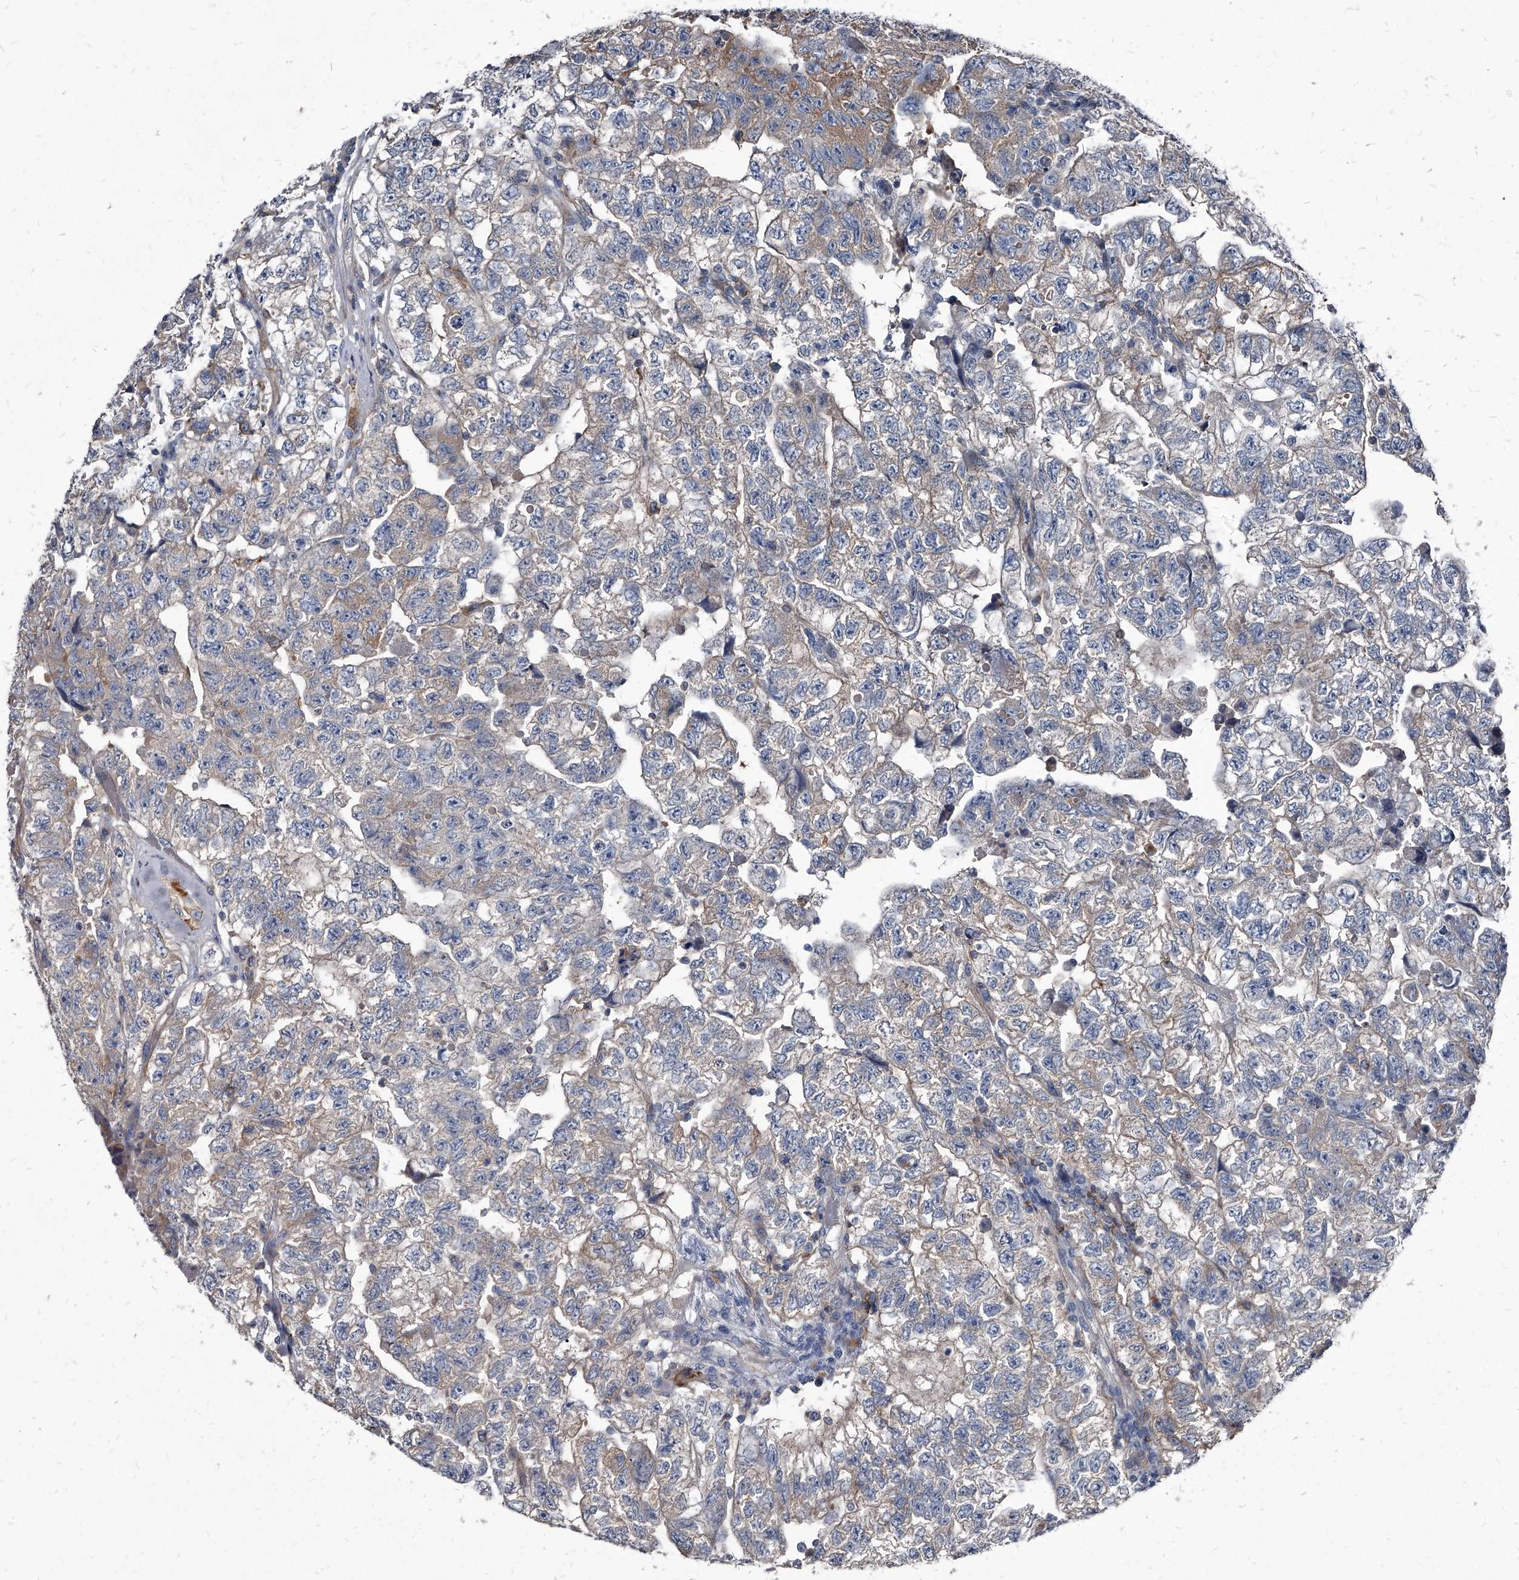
{"staining": {"intensity": "weak", "quantity": "<25%", "location": "cytoplasmic/membranous"}, "tissue": "testis cancer", "cell_type": "Tumor cells", "image_type": "cancer", "snomed": [{"axis": "morphology", "description": "Carcinoma, Embryonal, NOS"}, {"axis": "topography", "description": "Testis"}], "caption": "Tumor cells show no significant positivity in embryonal carcinoma (testis).", "gene": "PGLYRP3", "patient": {"sex": "male", "age": 36}}